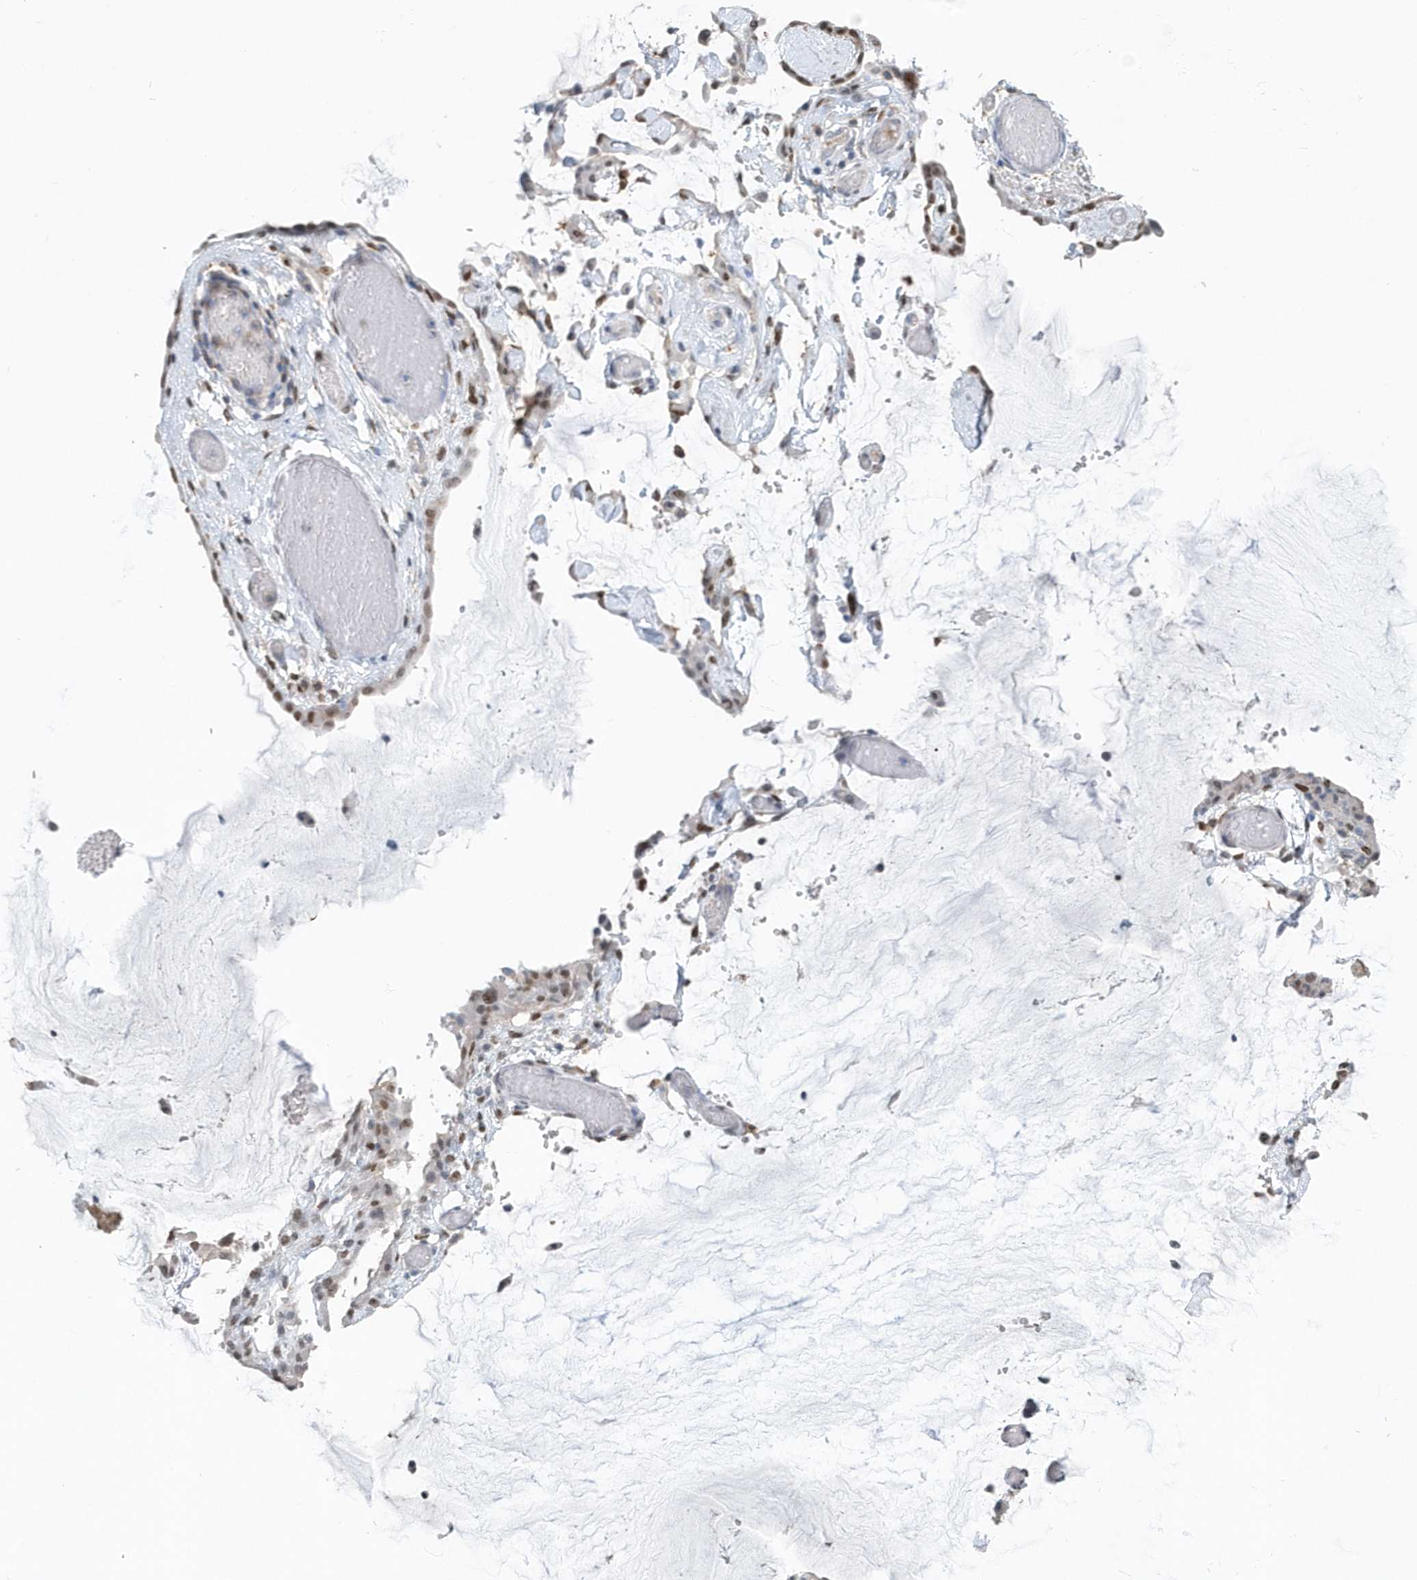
{"staining": {"intensity": "moderate", "quantity": ">75%", "location": "cytoplasmic/membranous,nuclear"}, "tissue": "ovarian cancer", "cell_type": "Tumor cells", "image_type": "cancer", "snomed": [{"axis": "morphology", "description": "Cystadenocarcinoma, mucinous, NOS"}, {"axis": "topography", "description": "Ovary"}], "caption": "A micrograph of human ovarian cancer (mucinous cystadenocarcinoma) stained for a protein displays moderate cytoplasmic/membranous and nuclear brown staining in tumor cells.", "gene": "MACROH2A2", "patient": {"sex": "female", "age": 39}}